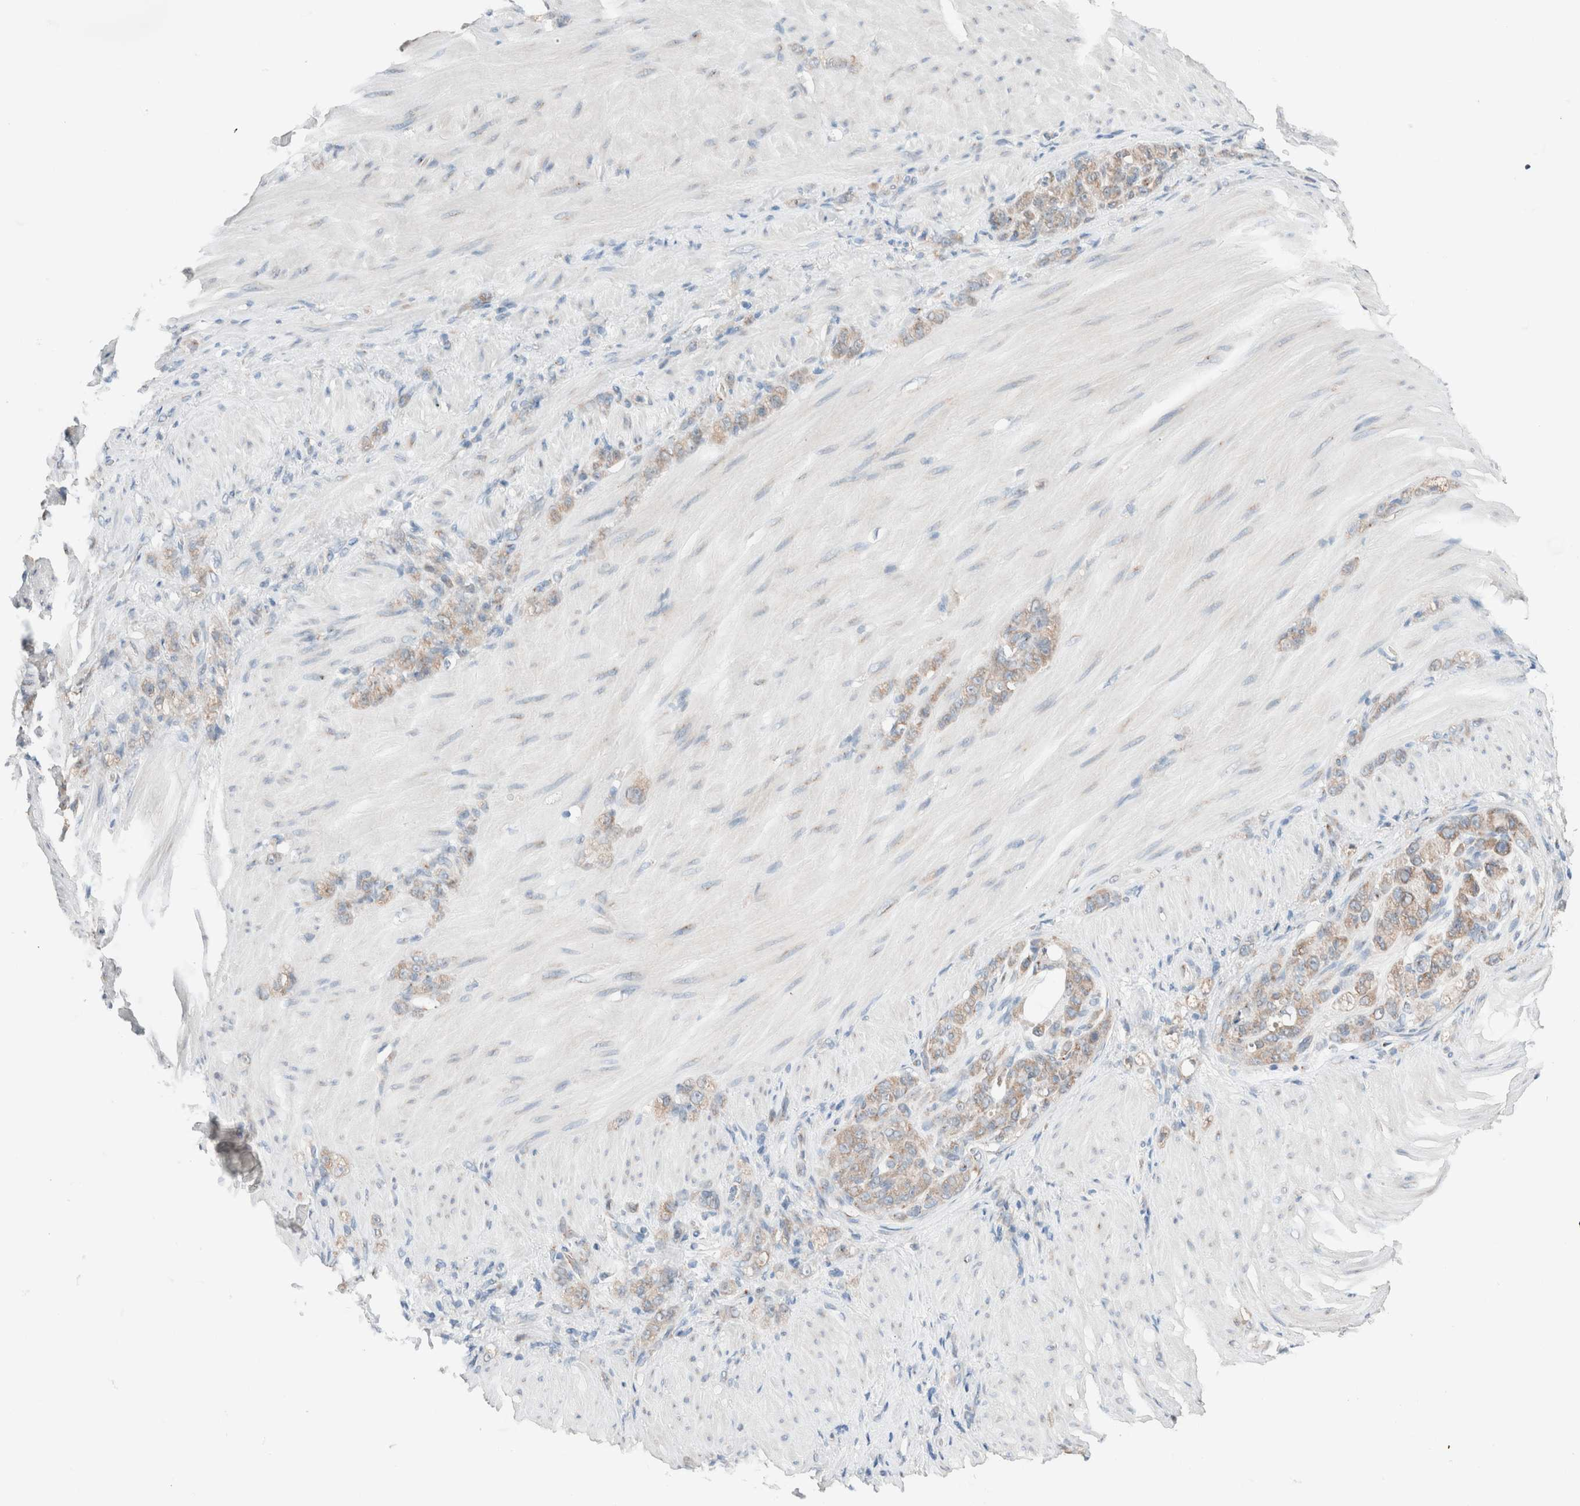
{"staining": {"intensity": "weak", "quantity": ">75%", "location": "cytoplasmic/membranous"}, "tissue": "stomach cancer", "cell_type": "Tumor cells", "image_type": "cancer", "snomed": [{"axis": "morphology", "description": "Normal tissue, NOS"}, {"axis": "morphology", "description": "Adenocarcinoma, NOS"}, {"axis": "topography", "description": "Stomach"}], "caption": "A histopathology image of human adenocarcinoma (stomach) stained for a protein displays weak cytoplasmic/membranous brown staining in tumor cells. The staining is performed using DAB (3,3'-diaminobenzidine) brown chromogen to label protein expression. The nuclei are counter-stained blue using hematoxylin.", "gene": "CASC3", "patient": {"sex": "male", "age": 82}}